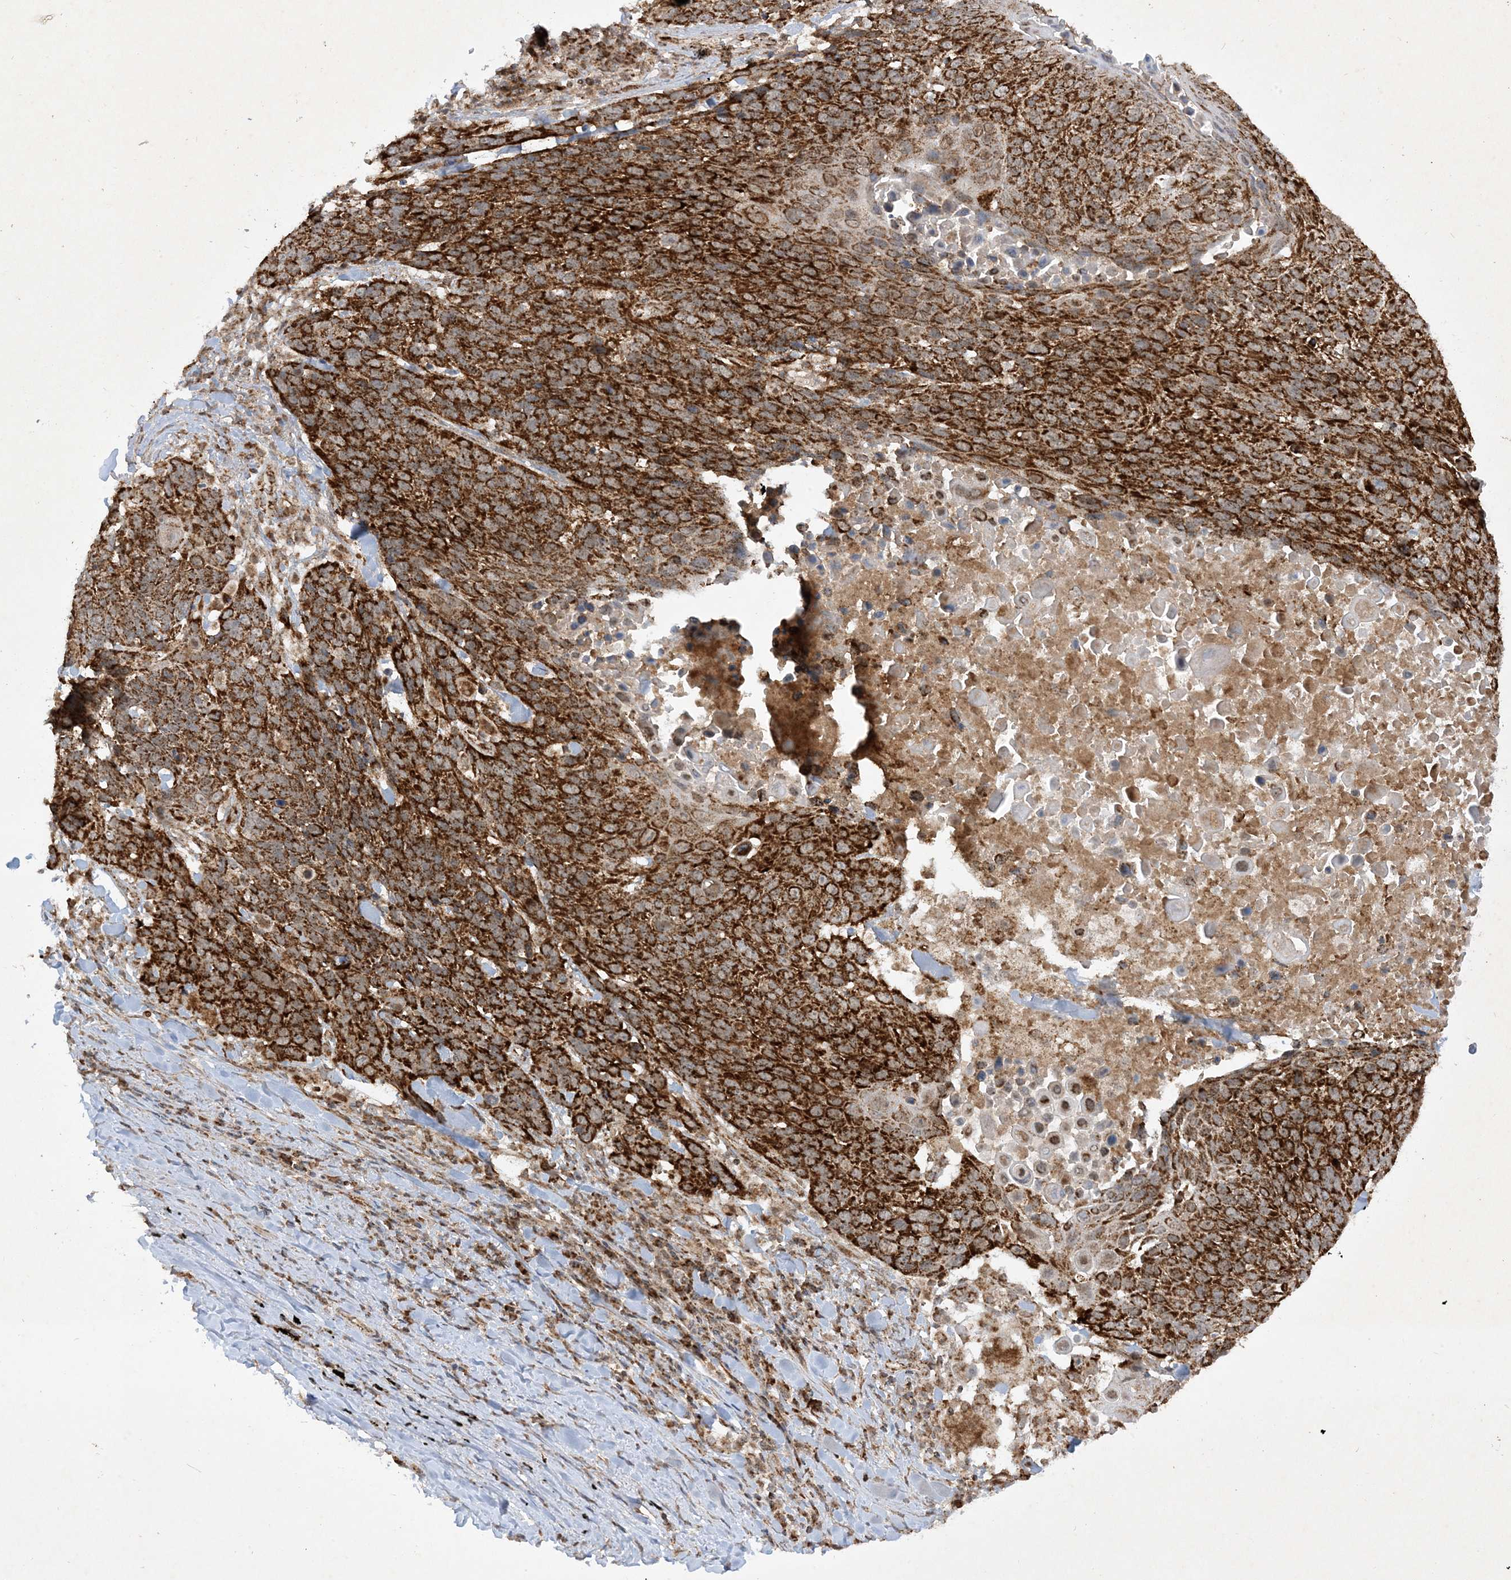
{"staining": {"intensity": "strong", "quantity": ">75%", "location": "cytoplasmic/membranous"}, "tissue": "lung cancer", "cell_type": "Tumor cells", "image_type": "cancer", "snomed": [{"axis": "morphology", "description": "Squamous cell carcinoma, NOS"}, {"axis": "topography", "description": "Lung"}], "caption": "Lung cancer stained with a brown dye shows strong cytoplasmic/membranous positive expression in about >75% of tumor cells.", "gene": "NDUFAF3", "patient": {"sex": "male", "age": 66}}